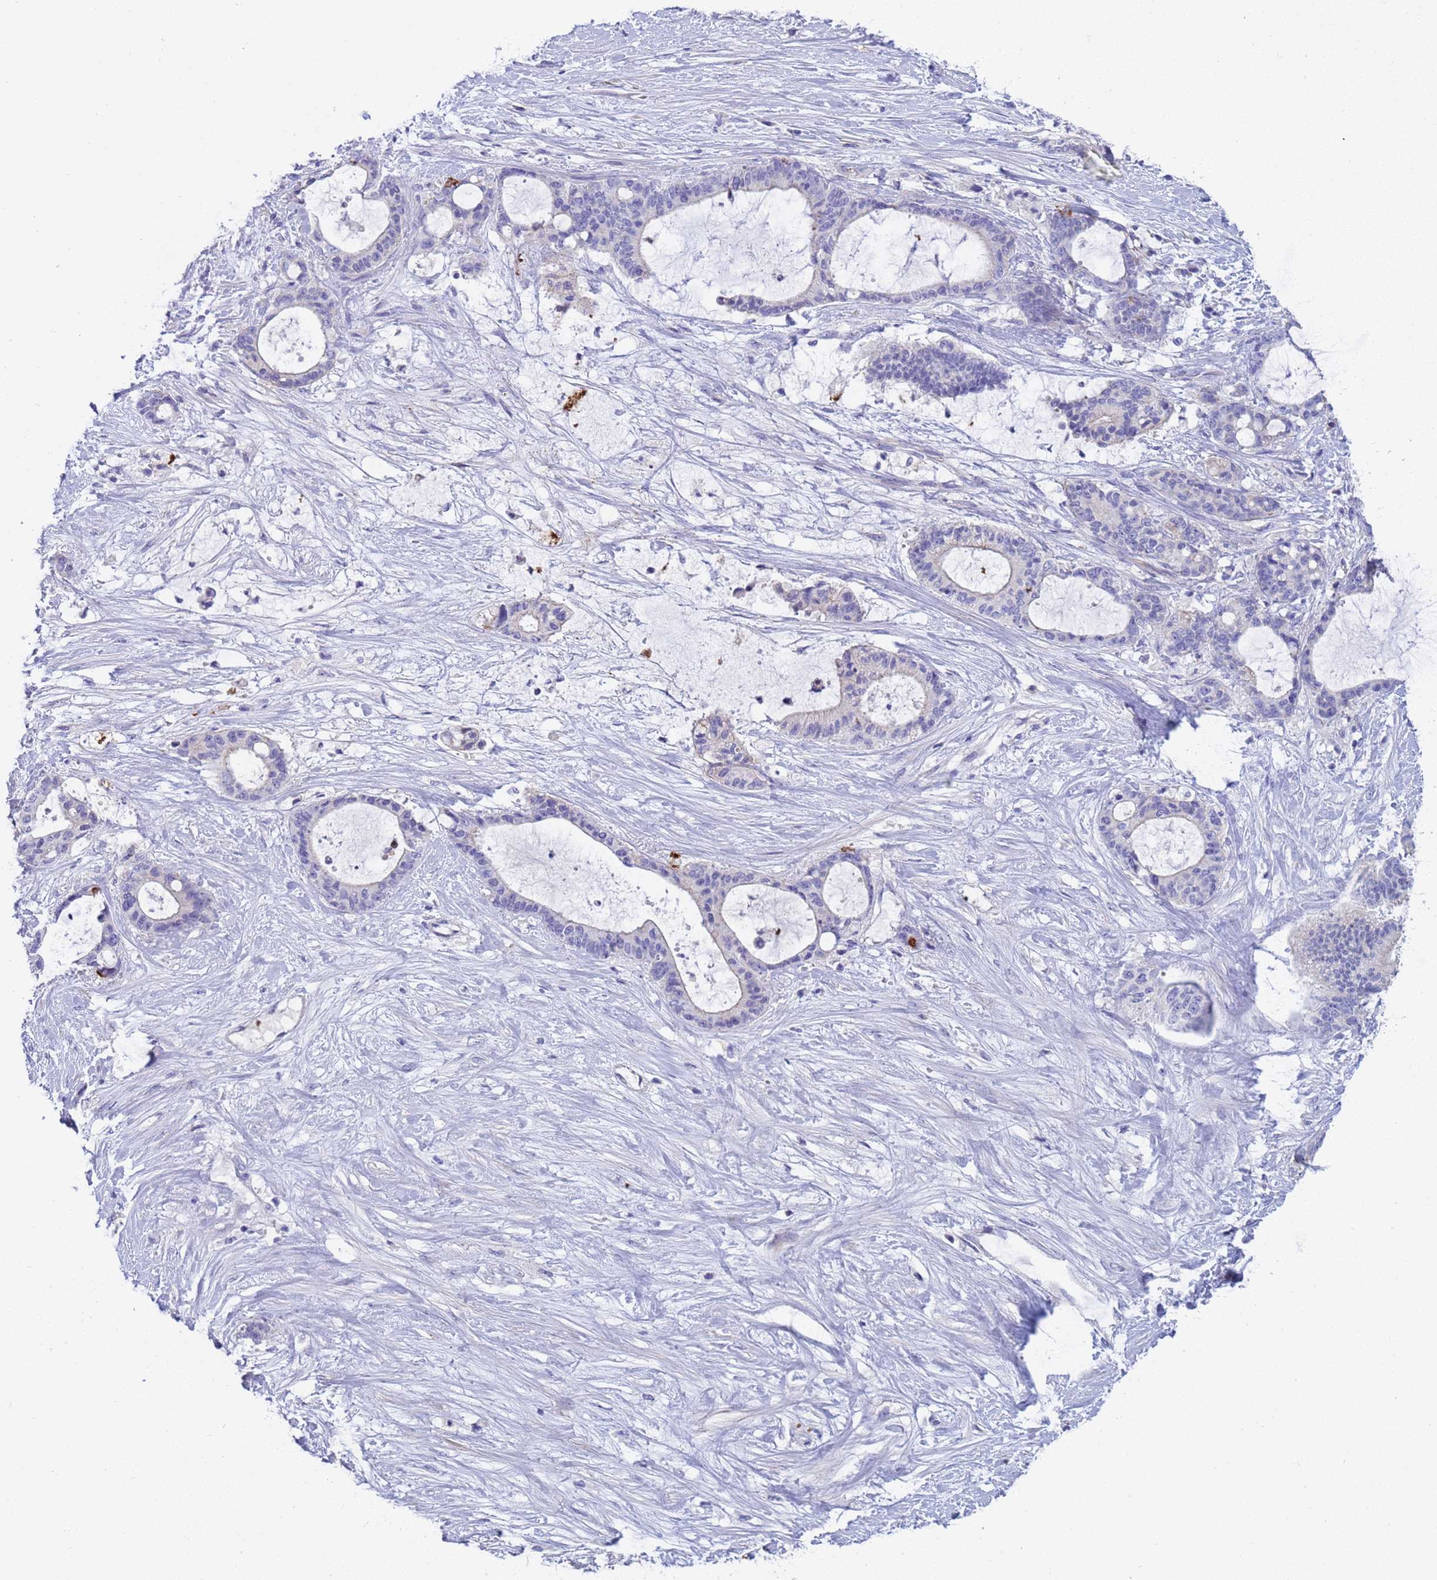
{"staining": {"intensity": "negative", "quantity": "none", "location": "none"}, "tissue": "liver cancer", "cell_type": "Tumor cells", "image_type": "cancer", "snomed": [{"axis": "morphology", "description": "Normal tissue, NOS"}, {"axis": "morphology", "description": "Cholangiocarcinoma"}, {"axis": "topography", "description": "Liver"}, {"axis": "topography", "description": "Peripheral nerve tissue"}], "caption": "There is no significant staining in tumor cells of cholangiocarcinoma (liver).", "gene": "C4orf46", "patient": {"sex": "female", "age": 73}}